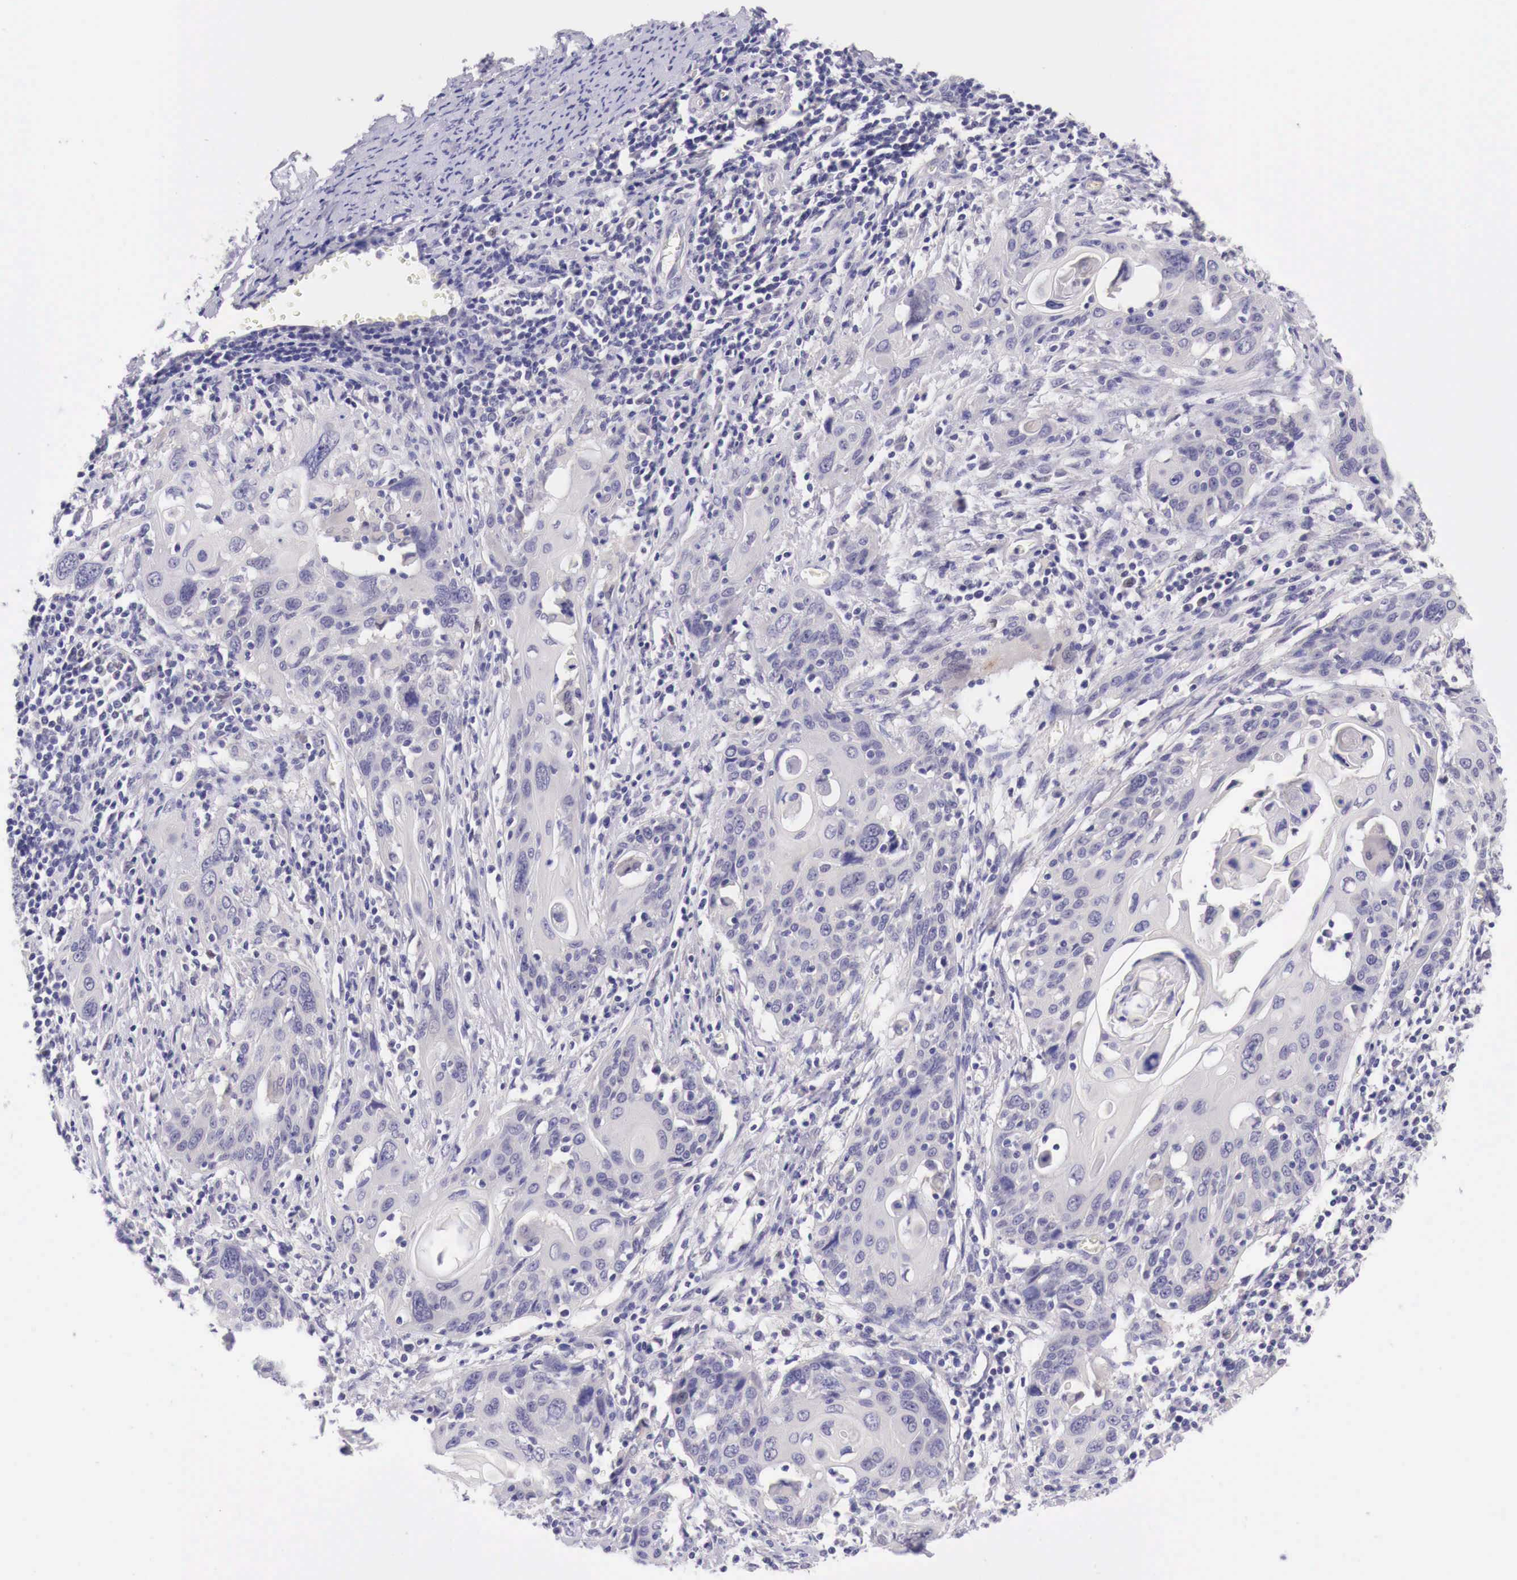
{"staining": {"intensity": "negative", "quantity": "none", "location": "none"}, "tissue": "cervical cancer", "cell_type": "Tumor cells", "image_type": "cancer", "snomed": [{"axis": "morphology", "description": "Squamous cell carcinoma, NOS"}, {"axis": "topography", "description": "Cervix"}], "caption": "The photomicrograph displays no significant staining in tumor cells of squamous cell carcinoma (cervical).", "gene": "BCL6", "patient": {"sex": "female", "age": 54}}